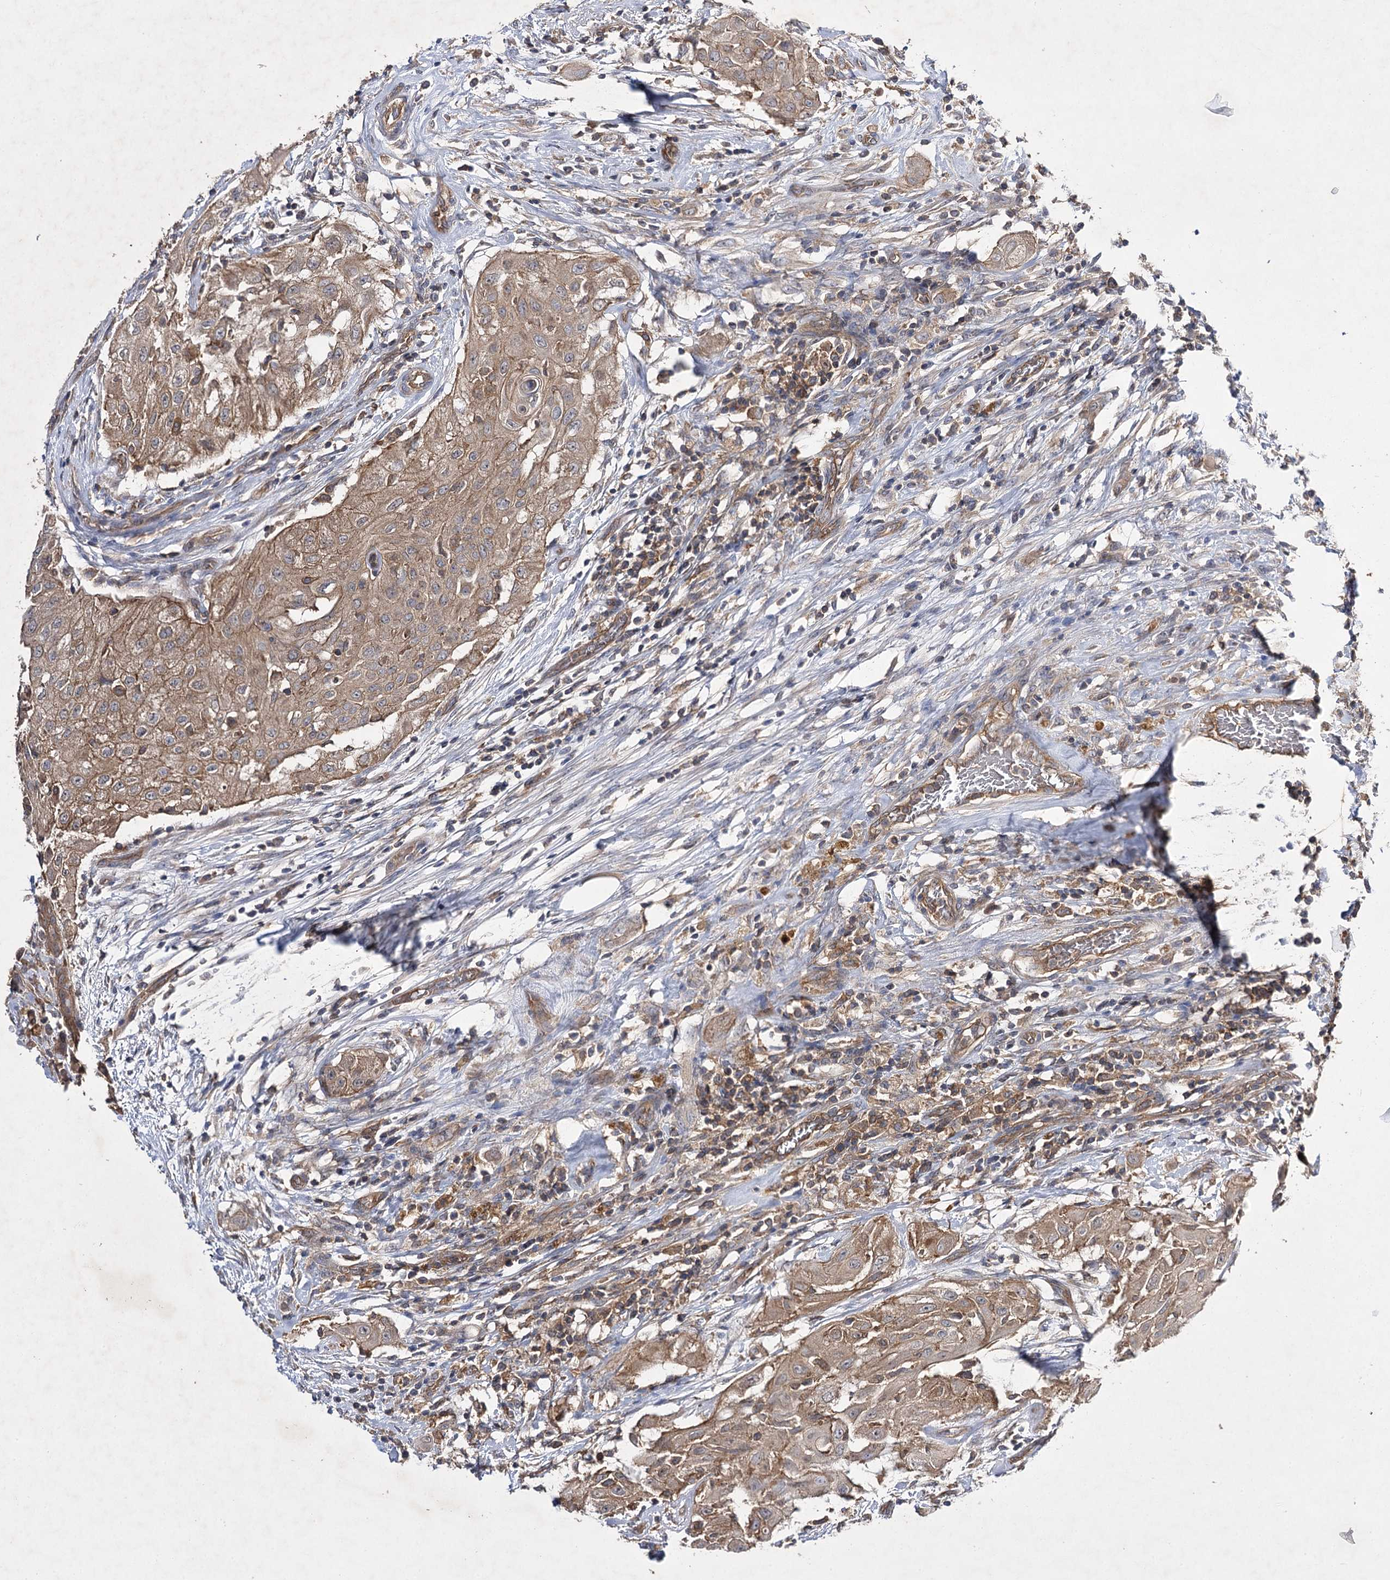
{"staining": {"intensity": "moderate", "quantity": ">75%", "location": "cytoplasmic/membranous"}, "tissue": "thyroid cancer", "cell_type": "Tumor cells", "image_type": "cancer", "snomed": [{"axis": "morphology", "description": "Papillary adenocarcinoma, NOS"}, {"axis": "topography", "description": "Thyroid gland"}], "caption": "Immunohistochemistry (DAB (3,3'-diaminobenzidine)) staining of human thyroid papillary adenocarcinoma displays moderate cytoplasmic/membranous protein positivity in about >75% of tumor cells. (brown staining indicates protein expression, while blue staining denotes nuclei).", "gene": "BCR", "patient": {"sex": "female", "age": 59}}